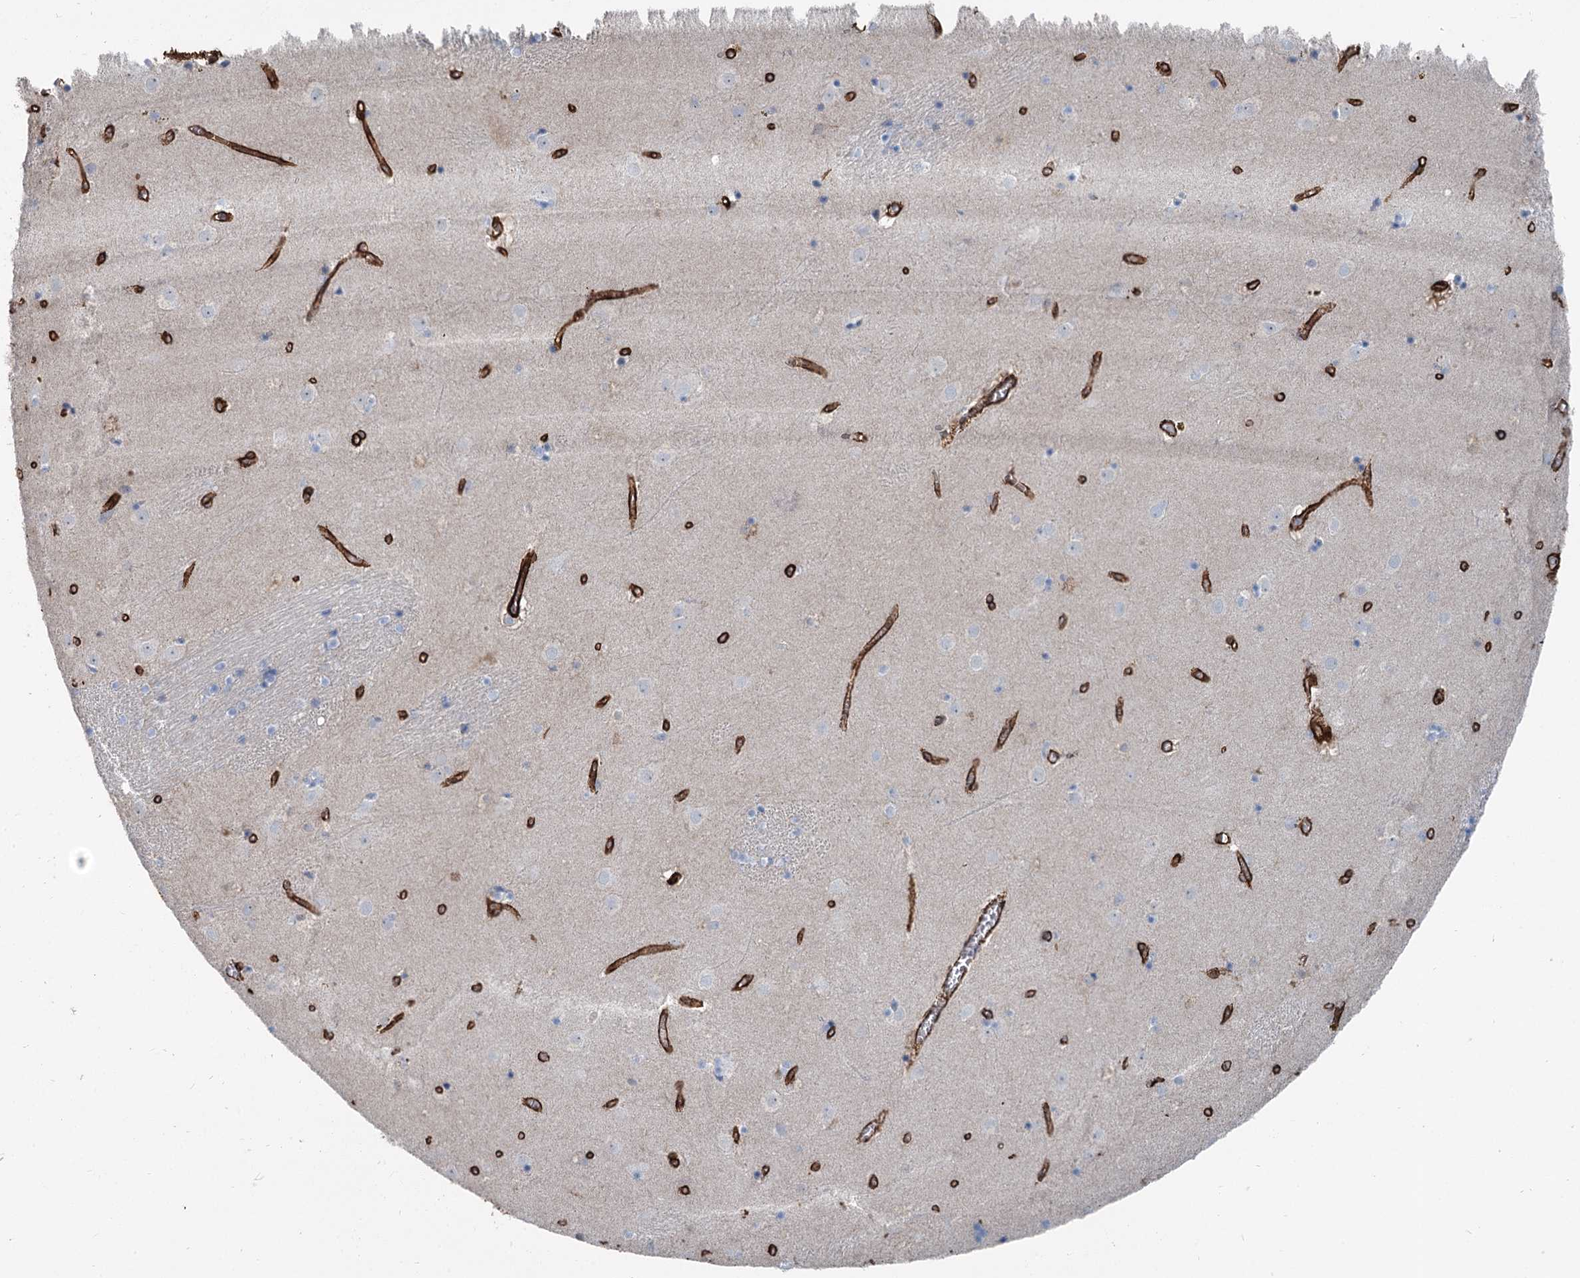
{"staining": {"intensity": "negative", "quantity": "none", "location": "none"}, "tissue": "caudate", "cell_type": "Glial cells", "image_type": "normal", "snomed": [{"axis": "morphology", "description": "Normal tissue, NOS"}, {"axis": "topography", "description": "Lateral ventricle wall"}], "caption": "Histopathology image shows no significant protein expression in glial cells of unremarkable caudate.", "gene": "IQSEC1", "patient": {"sex": "male", "age": 70}}